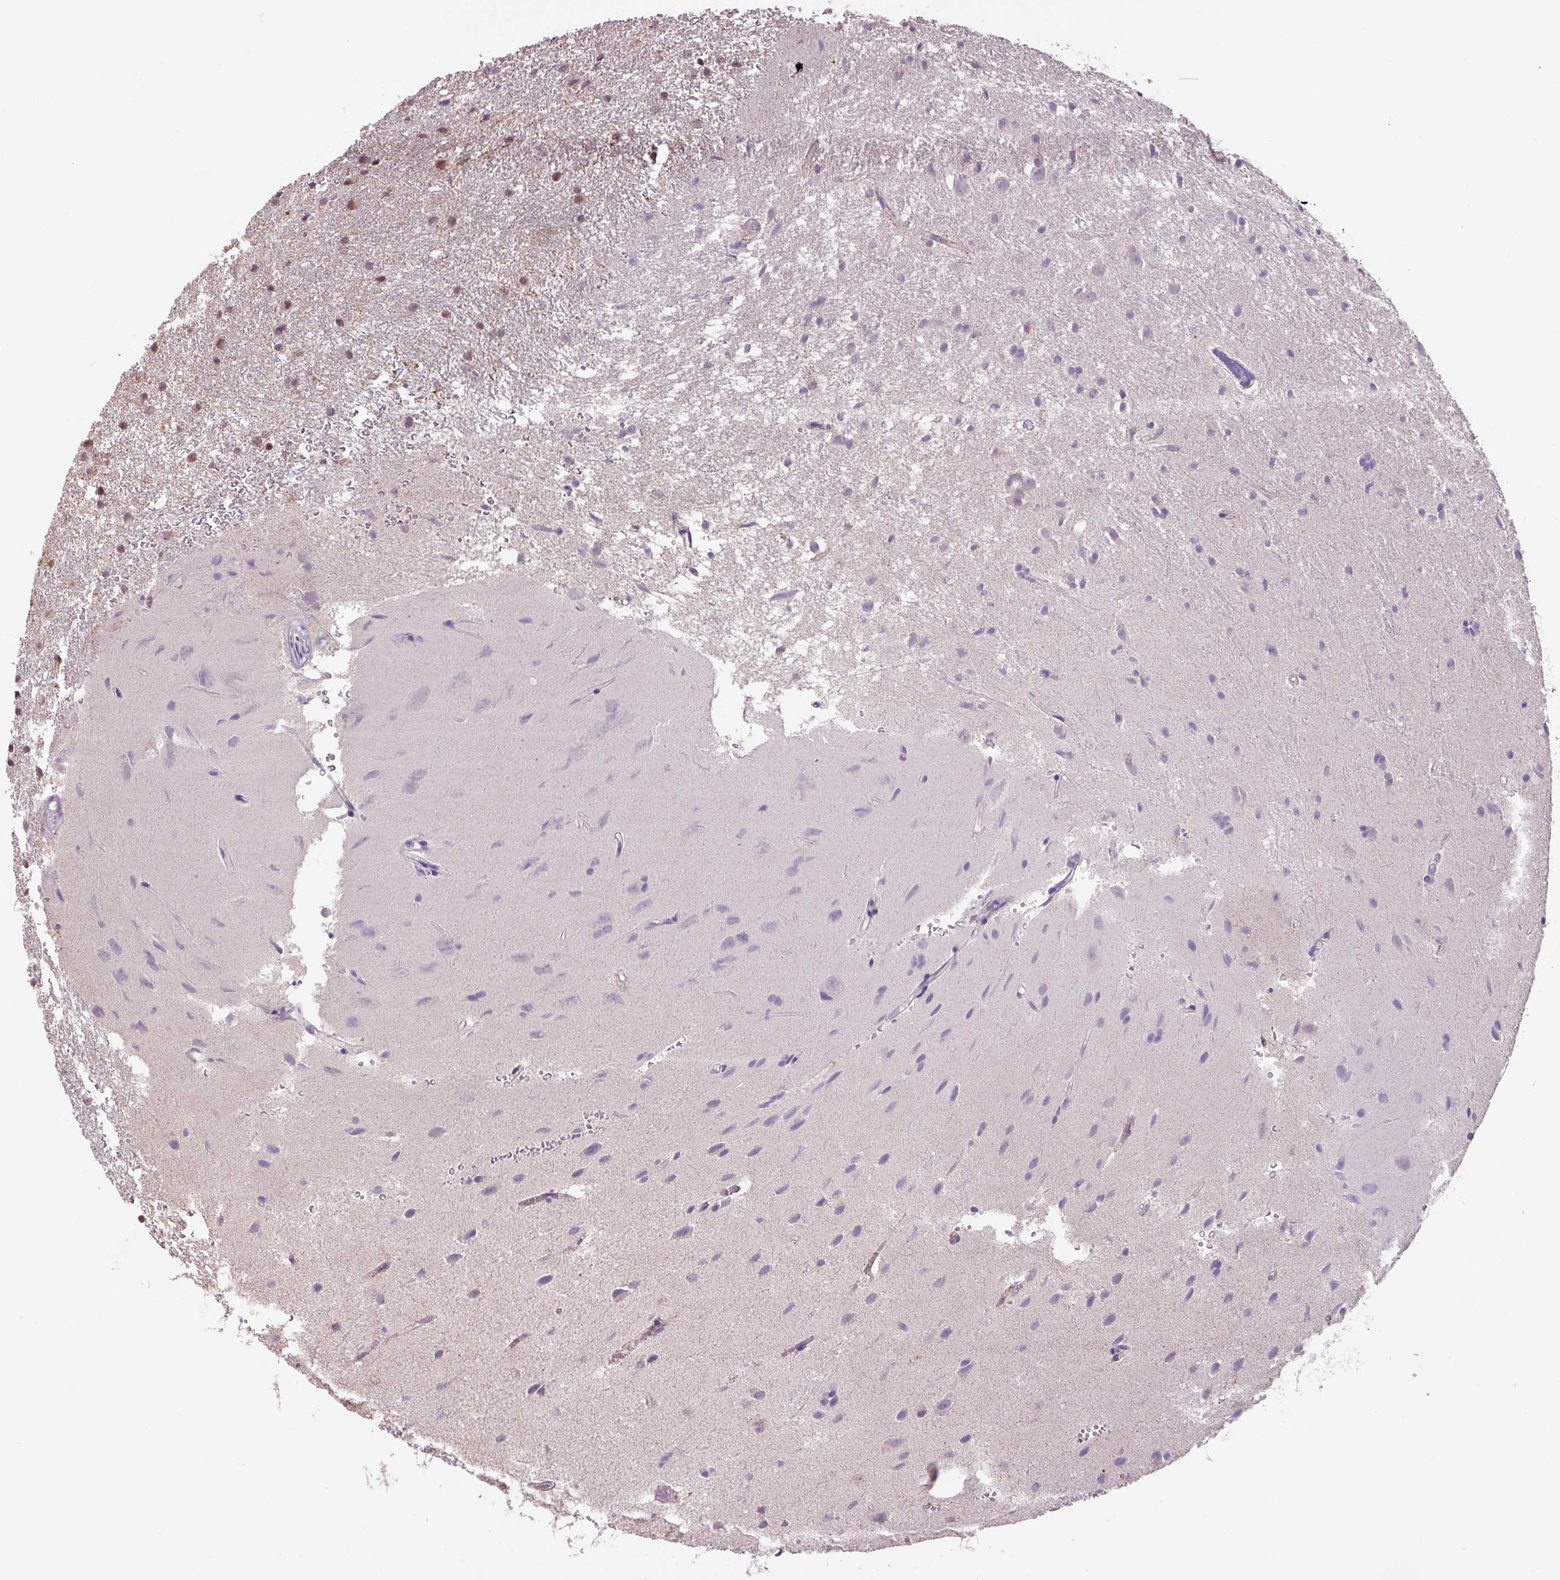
{"staining": {"intensity": "moderate", "quantity": "25%-75%", "location": "cytoplasmic/membranous,nuclear"}, "tissue": "glioma", "cell_type": "Tumor cells", "image_type": "cancer", "snomed": [{"axis": "morphology", "description": "Glioma, malignant, High grade"}, {"axis": "topography", "description": "Brain"}], "caption": "An immunohistochemistry photomicrograph of tumor tissue is shown. Protein staining in brown highlights moderate cytoplasmic/membranous and nuclear positivity in malignant high-grade glioma within tumor cells. Using DAB (brown) and hematoxylin (blue) stains, captured at high magnification using brightfield microscopy.", "gene": "SGF29", "patient": {"sex": "female", "age": 50}}